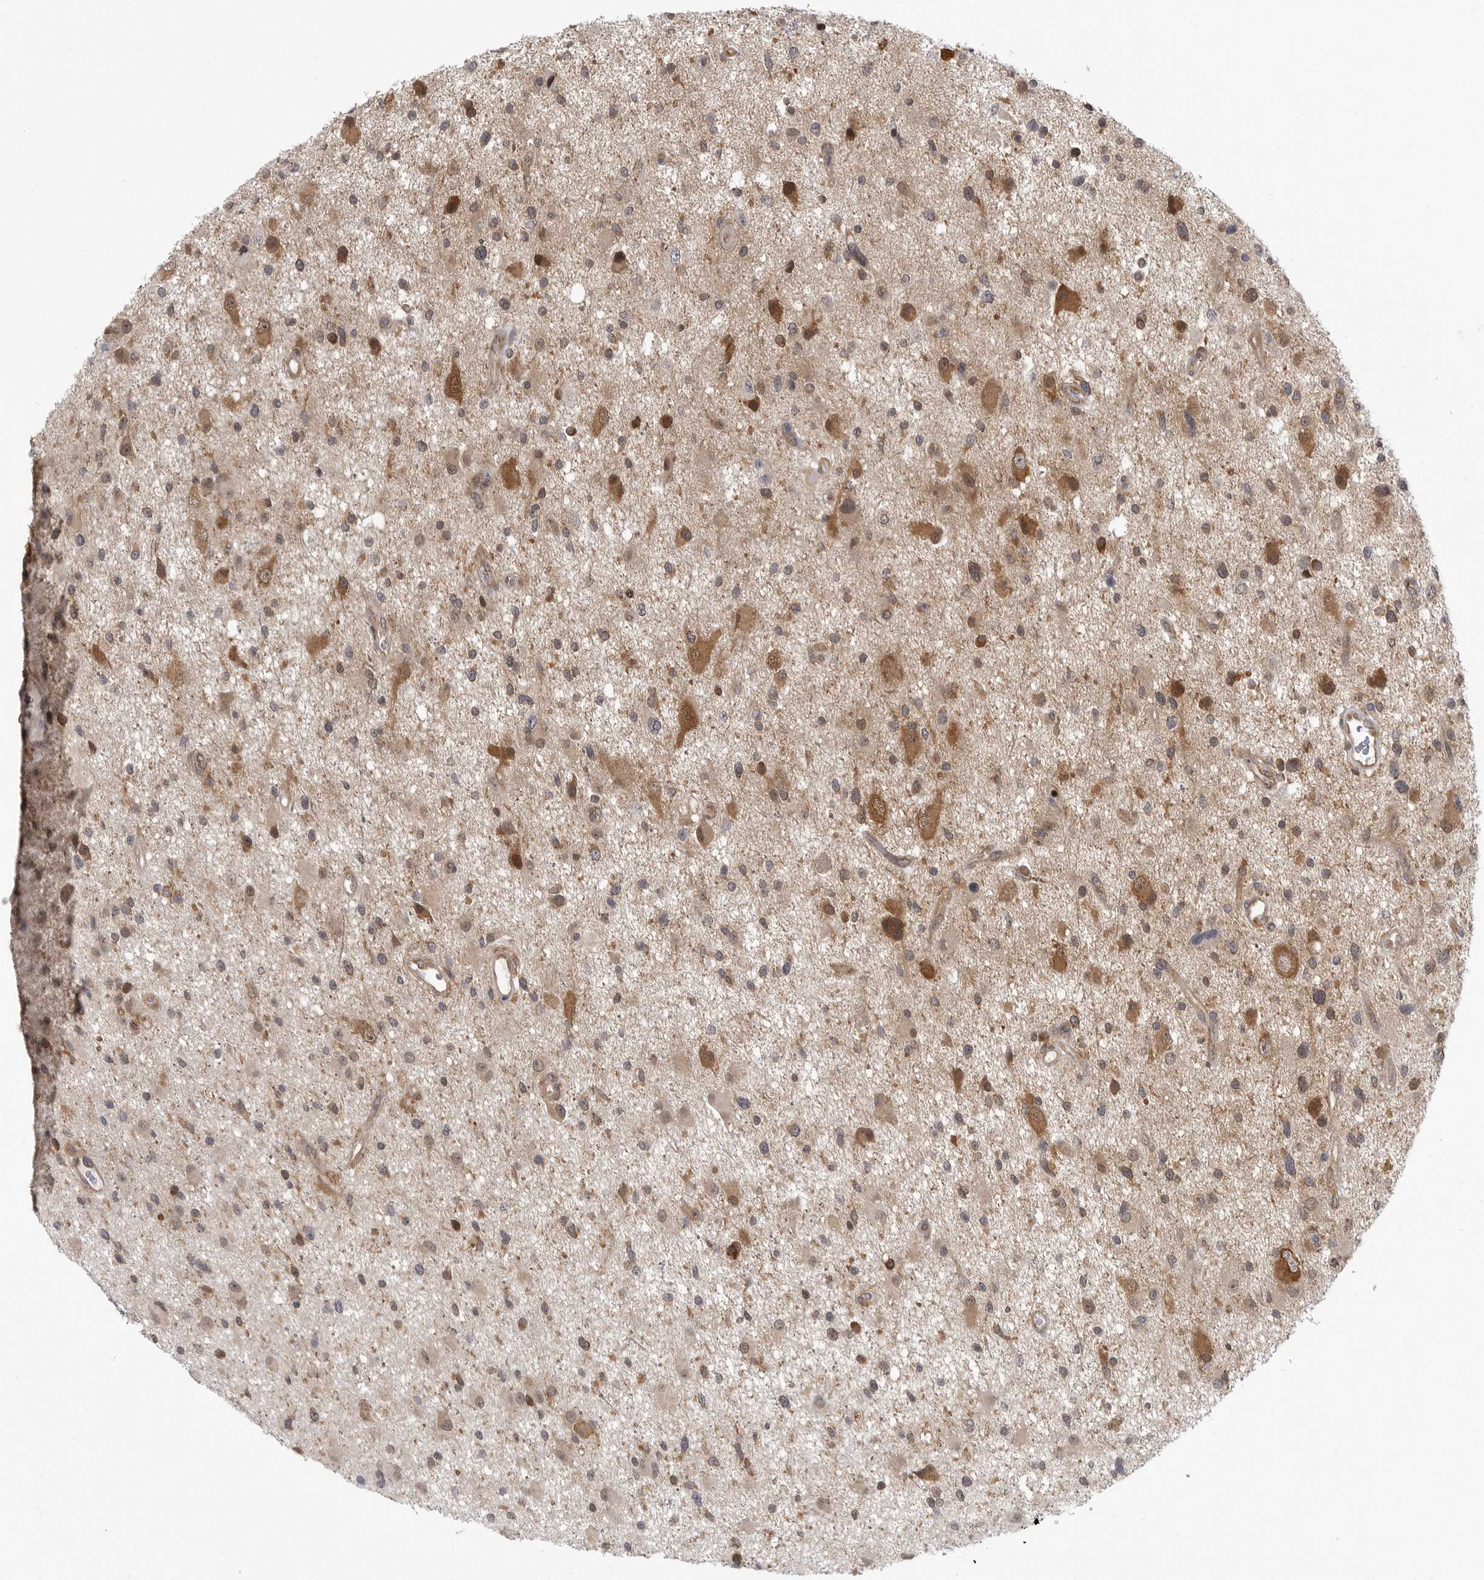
{"staining": {"intensity": "moderate", "quantity": "<25%", "location": "cytoplasmic/membranous"}, "tissue": "glioma", "cell_type": "Tumor cells", "image_type": "cancer", "snomed": [{"axis": "morphology", "description": "Glioma, malignant, High grade"}, {"axis": "topography", "description": "Brain"}], "caption": "Glioma stained for a protein (brown) displays moderate cytoplasmic/membranous positive expression in approximately <25% of tumor cells.", "gene": "CACYBP", "patient": {"sex": "male", "age": 33}}